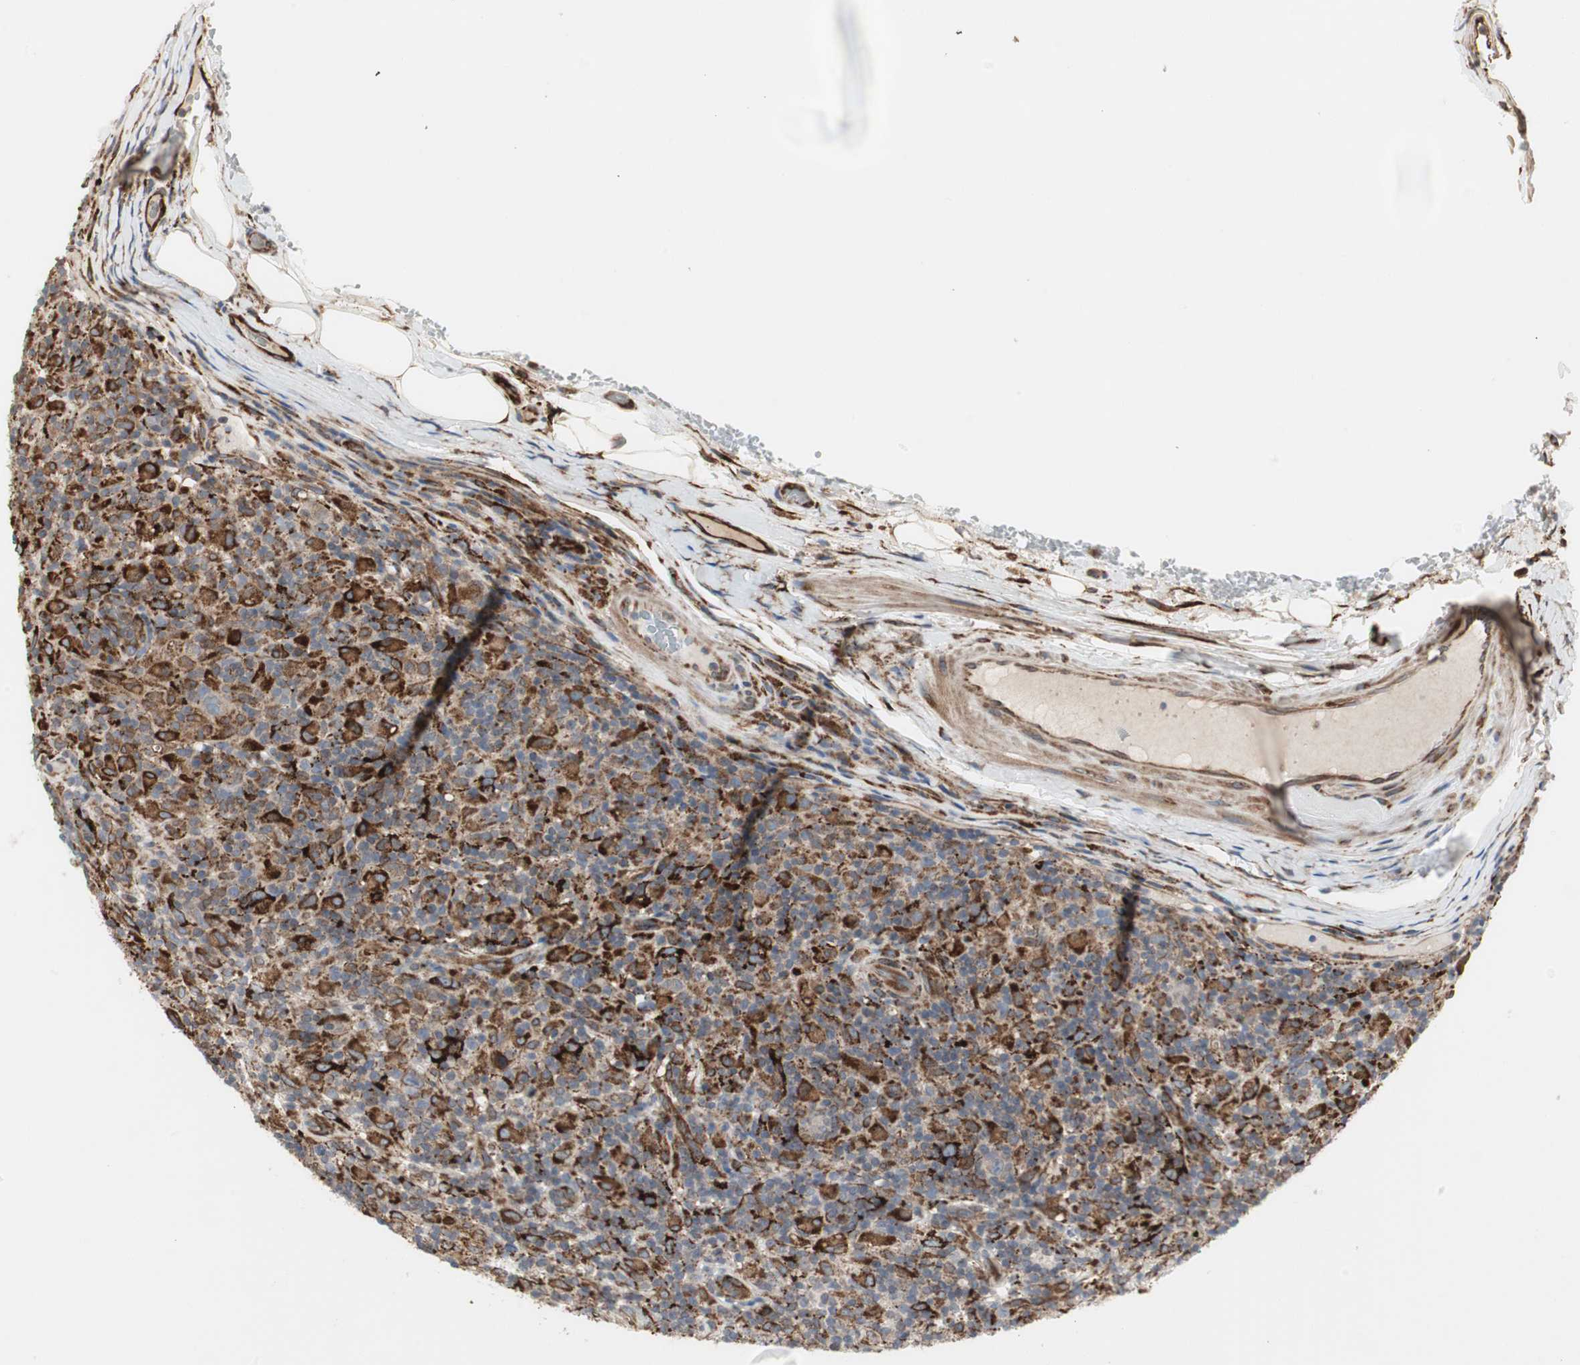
{"staining": {"intensity": "strong", "quantity": ">75%", "location": "cytoplasmic/membranous"}, "tissue": "lymphoma", "cell_type": "Tumor cells", "image_type": "cancer", "snomed": [{"axis": "morphology", "description": "Hodgkin's disease, NOS"}, {"axis": "topography", "description": "Lymph node"}], "caption": "Approximately >75% of tumor cells in Hodgkin's disease demonstrate strong cytoplasmic/membranous protein positivity as visualized by brown immunohistochemical staining.", "gene": "H6PD", "patient": {"sex": "male", "age": 70}}